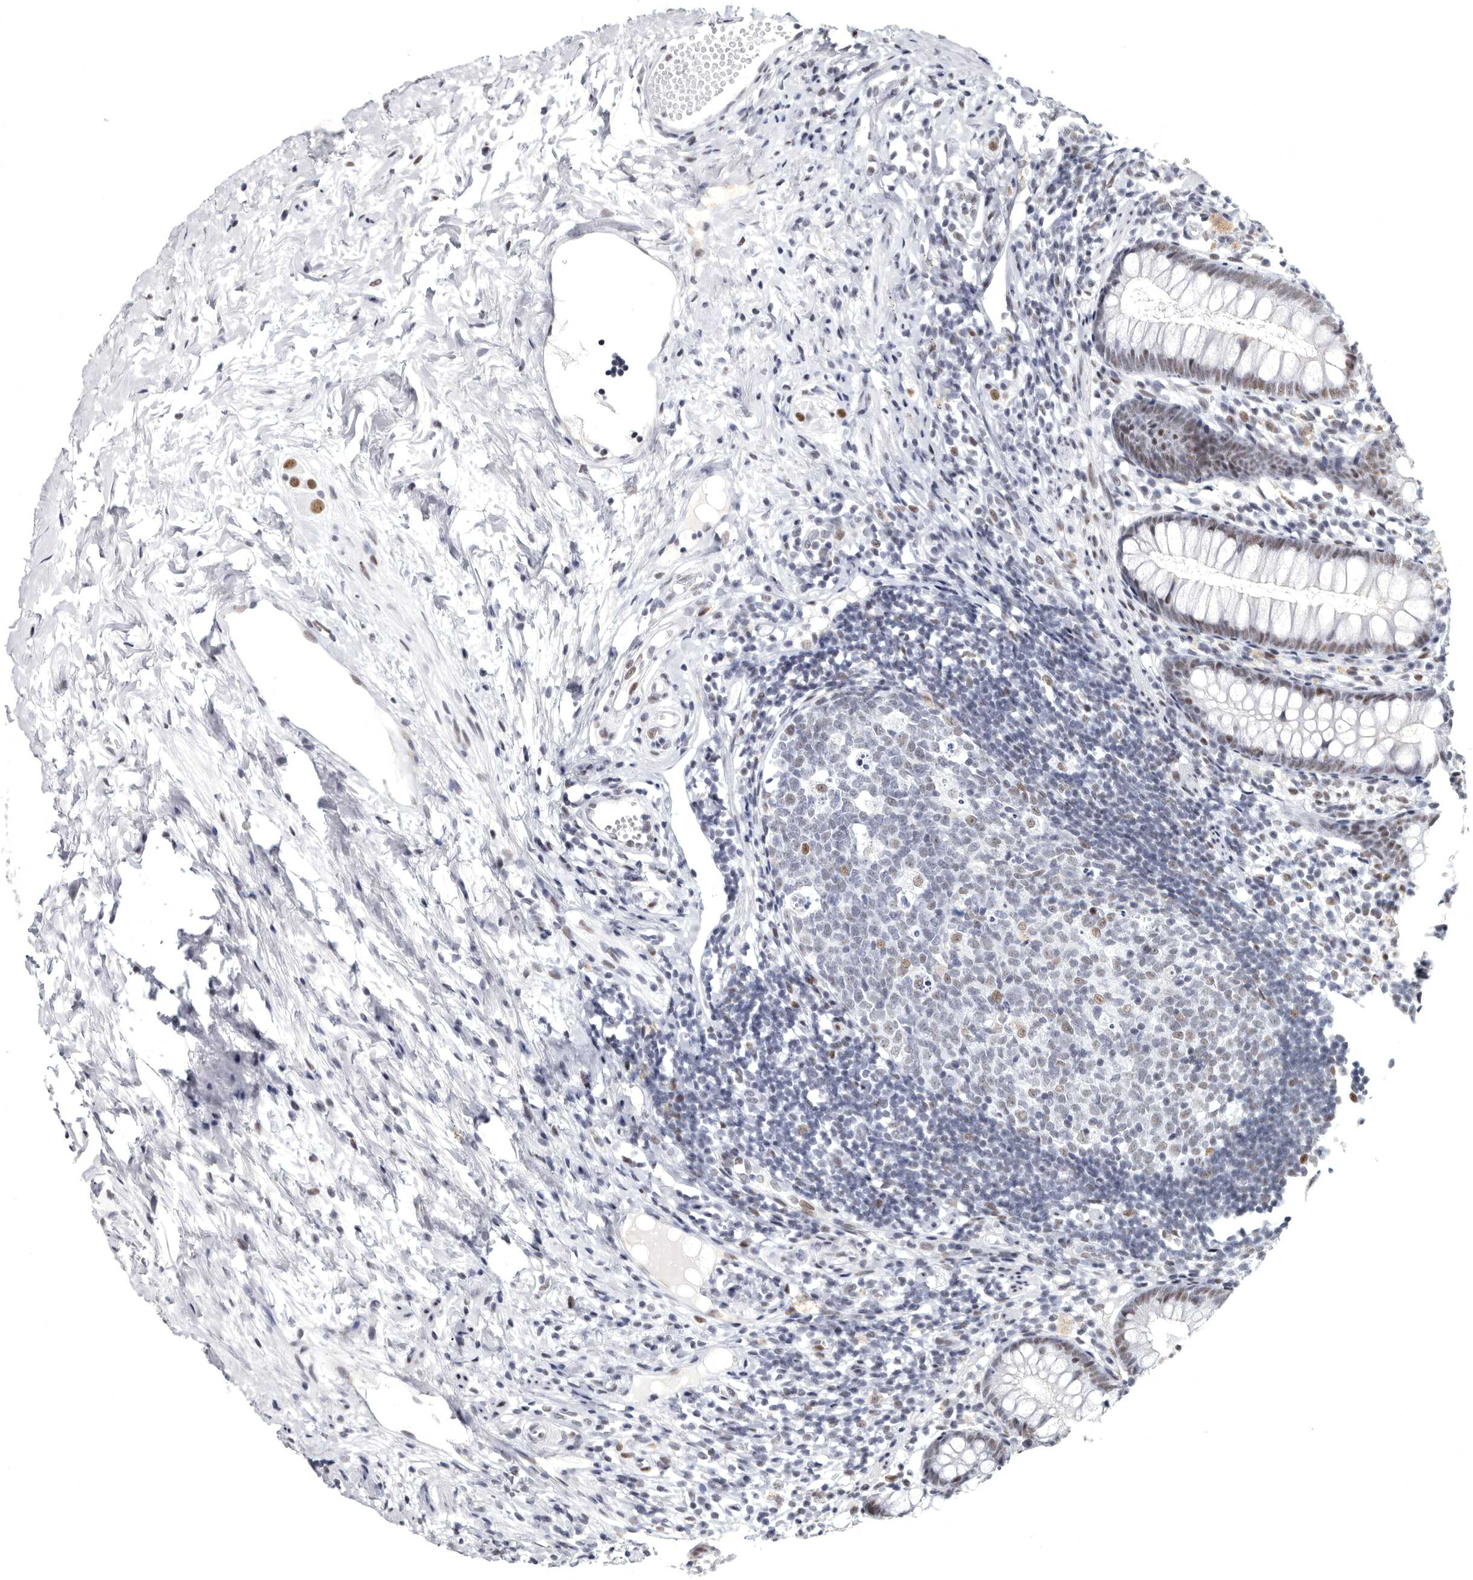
{"staining": {"intensity": "weak", "quantity": "<25%", "location": "nuclear"}, "tissue": "appendix", "cell_type": "Glandular cells", "image_type": "normal", "snomed": [{"axis": "morphology", "description": "Normal tissue, NOS"}, {"axis": "topography", "description": "Appendix"}], "caption": "Immunohistochemistry (IHC) micrograph of normal appendix: appendix stained with DAB shows no significant protein positivity in glandular cells.", "gene": "WRAP73", "patient": {"sex": "female", "age": 20}}